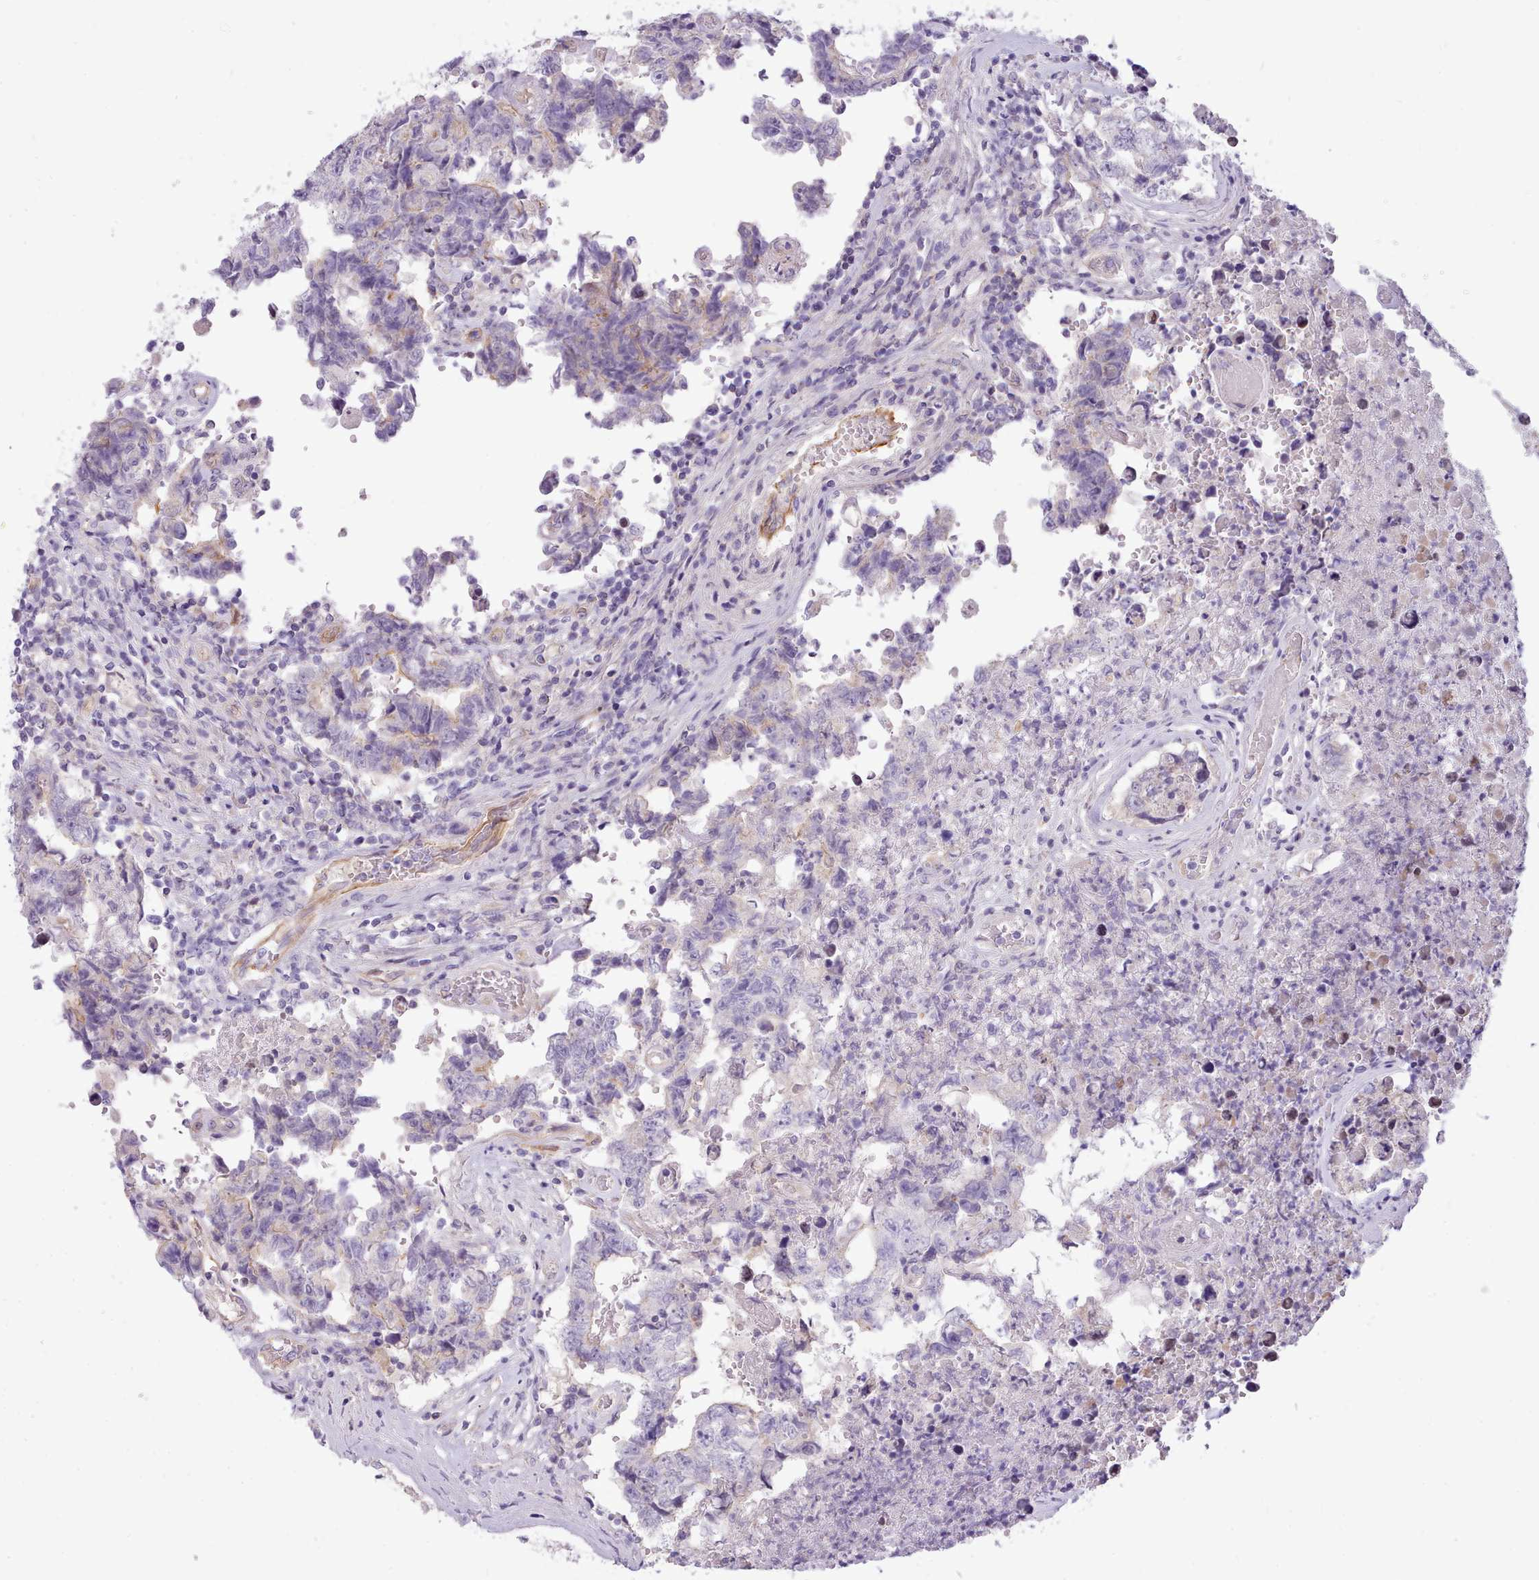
{"staining": {"intensity": "negative", "quantity": "none", "location": "none"}, "tissue": "testis cancer", "cell_type": "Tumor cells", "image_type": "cancer", "snomed": [{"axis": "morphology", "description": "Normal tissue, NOS"}, {"axis": "morphology", "description": "Carcinoma, Embryonal, NOS"}, {"axis": "topography", "description": "Testis"}, {"axis": "topography", "description": "Epididymis"}], "caption": "There is no significant staining in tumor cells of embryonal carcinoma (testis).", "gene": "CYP2A13", "patient": {"sex": "male", "age": 25}}